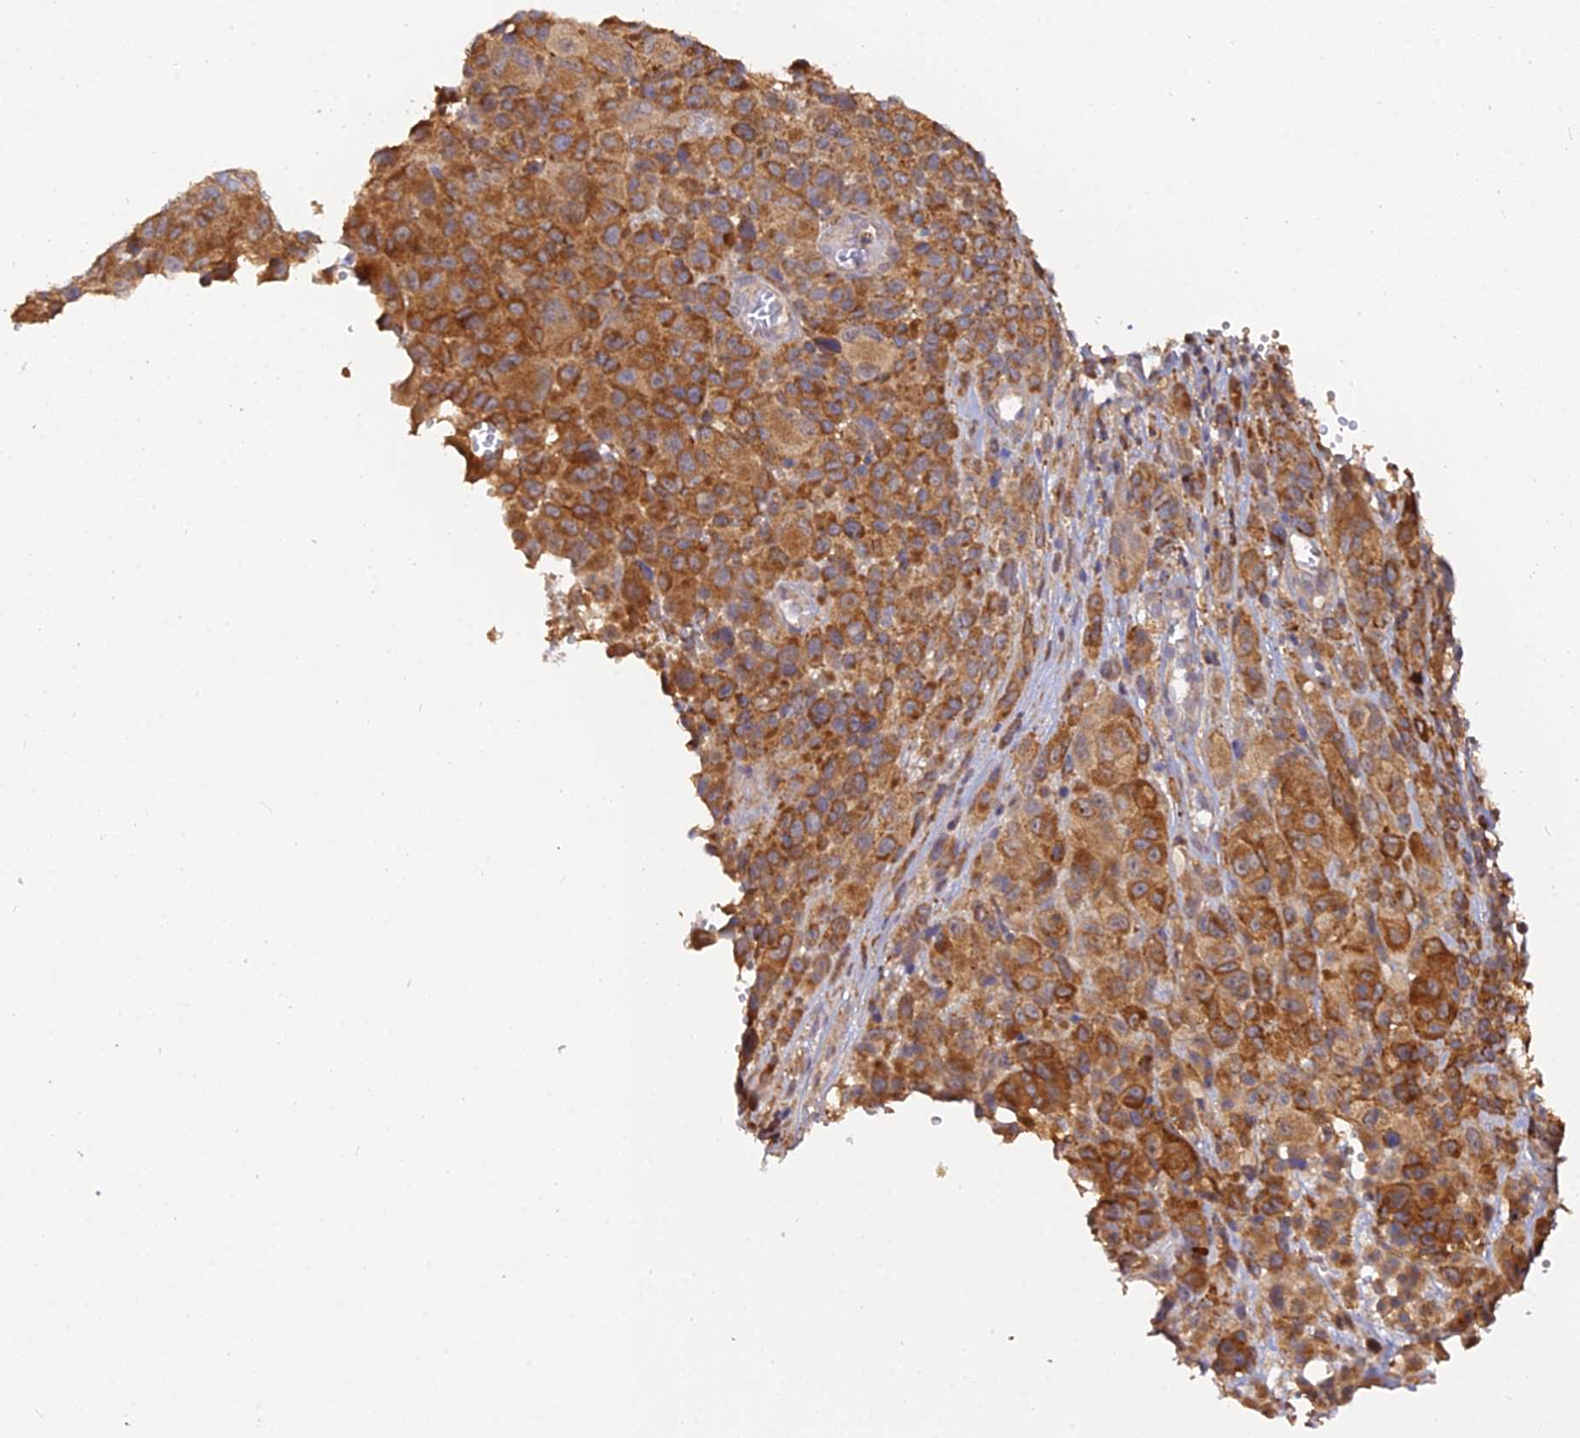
{"staining": {"intensity": "moderate", "quantity": ">75%", "location": "cytoplasmic/membranous"}, "tissue": "melanoma", "cell_type": "Tumor cells", "image_type": "cancer", "snomed": [{"axis": "morphology", "description": "Malignant melanoma, NOS"}, {"axis": "topography", "description": "Skin of trunk"}], "caption": "Melanoma tissue shows moderate cytoplasmic/membranous positivity in about >75% of tumor cells, visualized by immunohistochemistry.", "gene": "ARL8B", "patient": {"sex": "male", "age": 71}}